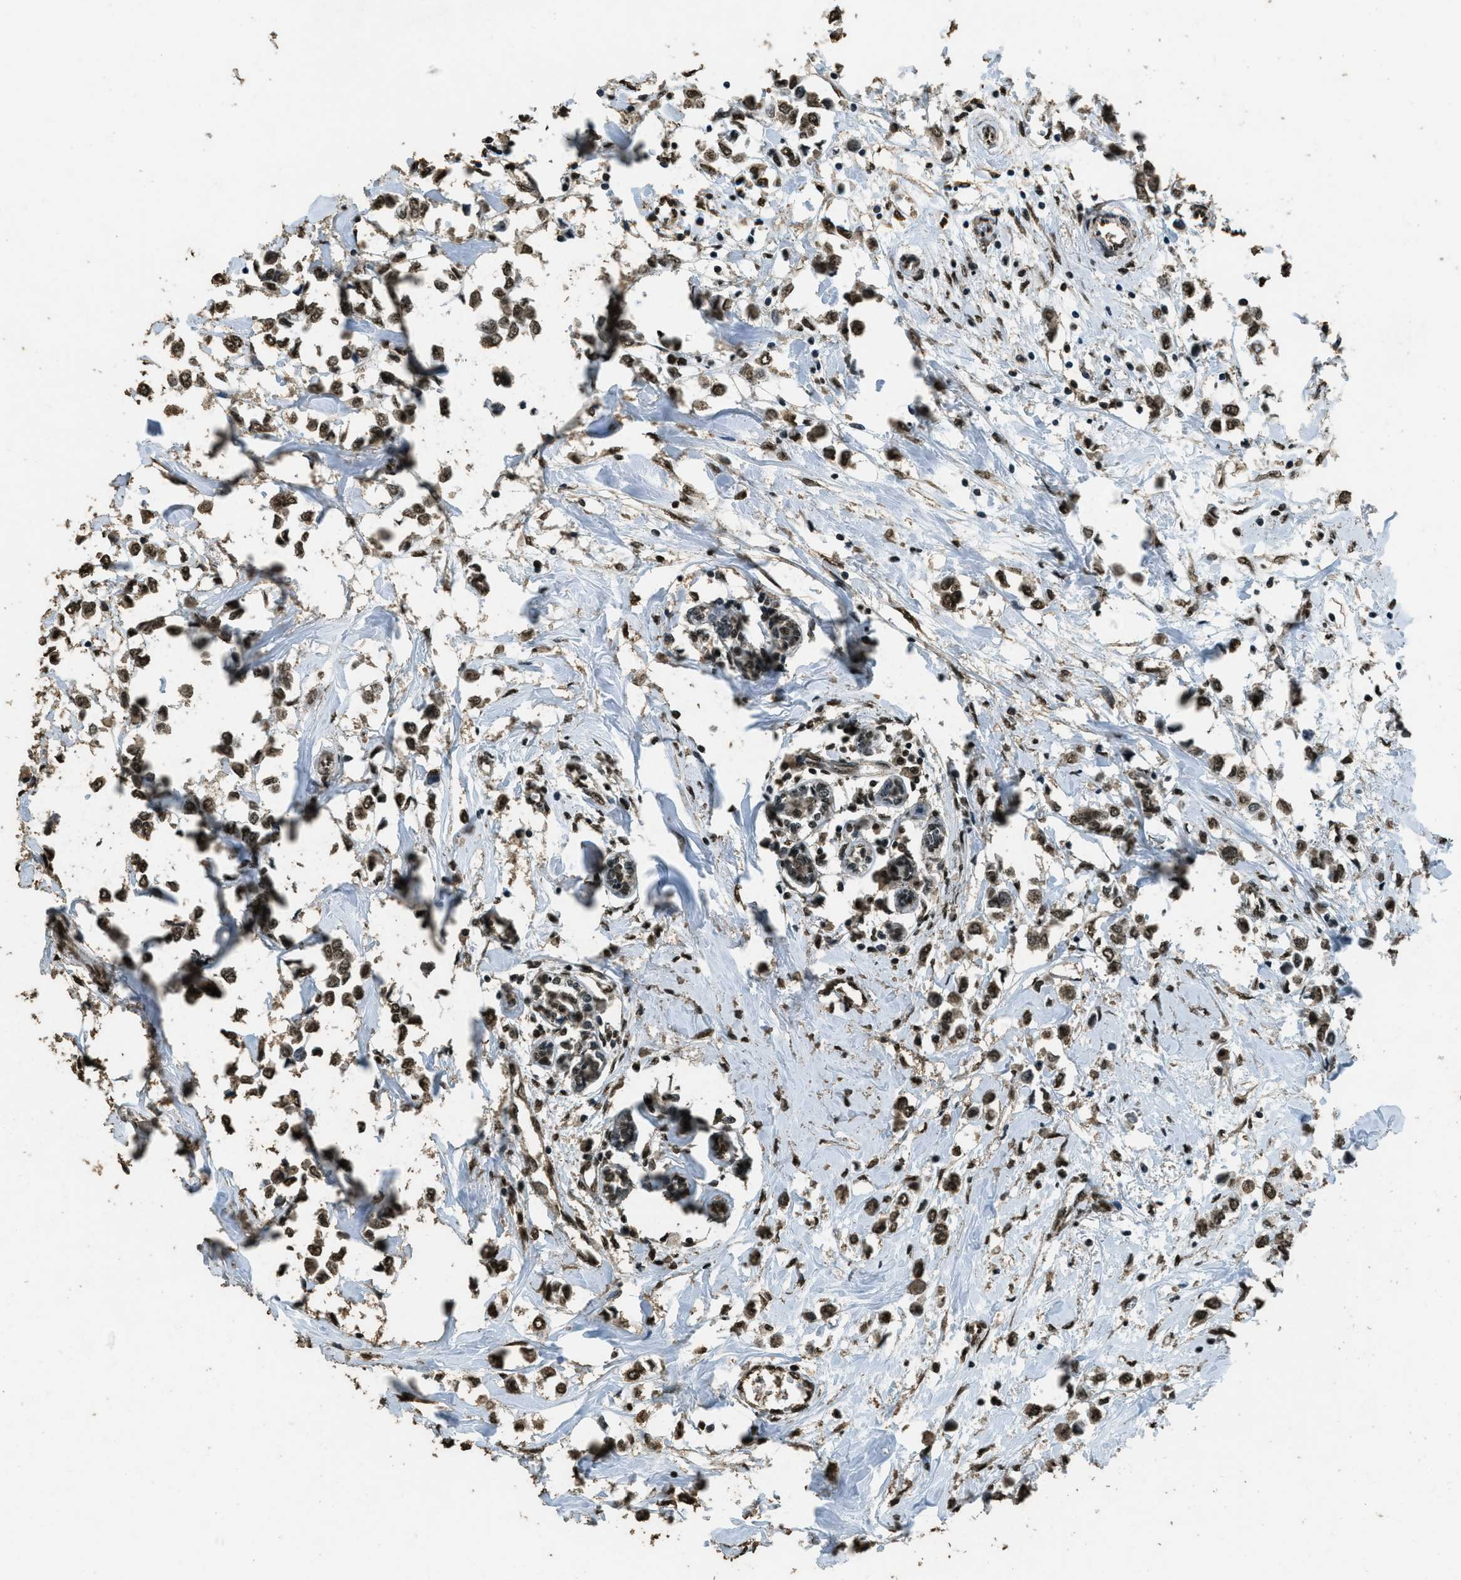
{"staining": {"intensity": "moderate", "quantity": ">75%", "location": "nuclear"}, "tissue": "breast cancer", "cell_type": "Tumor cells", "image_type": "cancer", "snomed": [{"axis": "morphology", "description": "Lobular carcinoma"}, {"axis": "topography", "description": "Breast"}], "caption": "The image shows a brown stain indicating the presence of a protein in the nuclear of tumor cells in breast cancer (lobular carcinoma). Nuclei are stained in blue.", "gene": "MYB", "patient": {"sex": "female", "age": 51}}